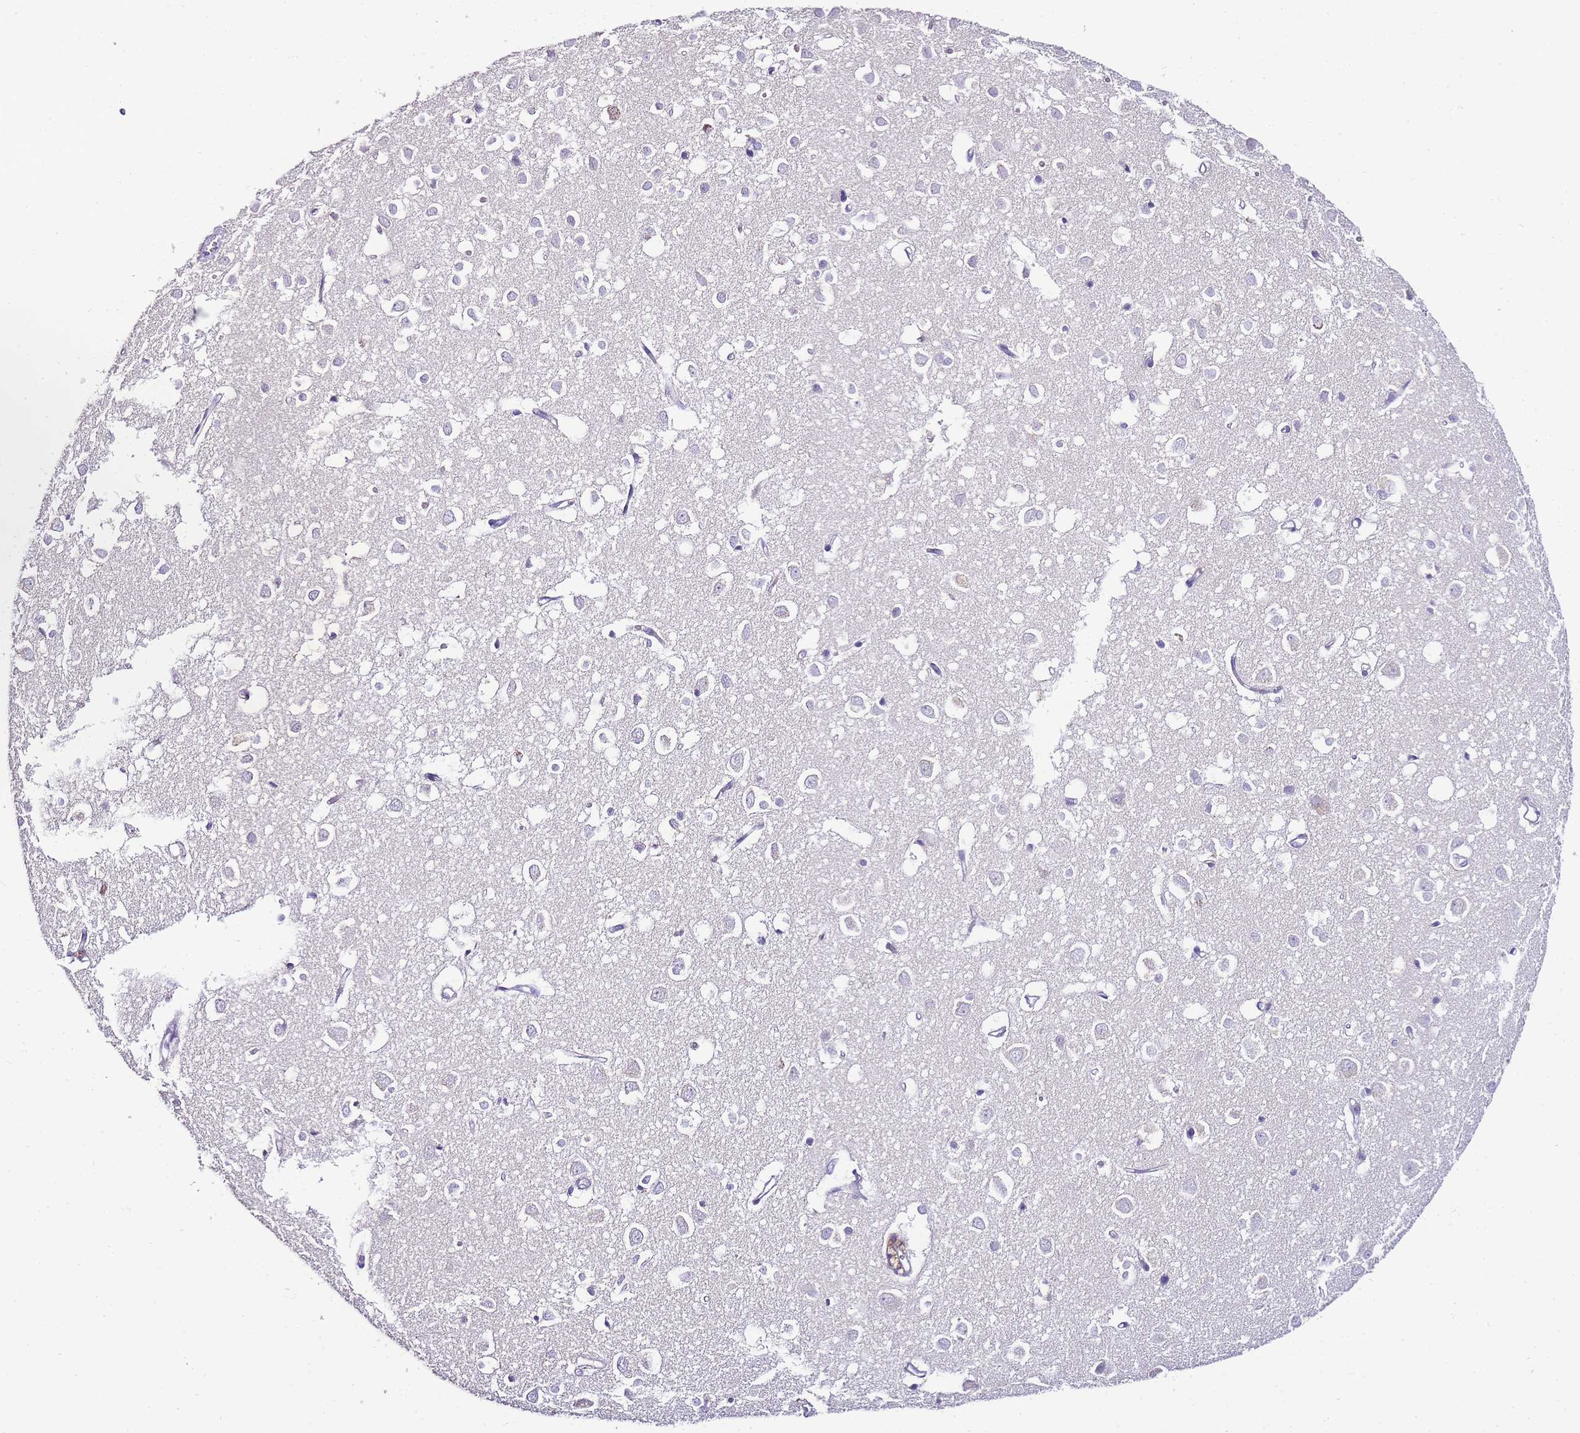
{"staining": {"intensity": "negative", "quantity": "none", "location": "none"}, "tissue": "cerebral cortex", "cell_type": "Endothelial cells", "image_type": "normal", "snomed": [{"axis": "morphology", "description": "Normal tissue, NOS"}, {"axis": "topography", "description": "Cerebral cortex"}], "caption": "Human cerebral cortex stained for a protein using immunohistochemistry exhibits no positivity in endothelial cells.", "gene": "DPP4", "patient": {"sex": "female", "age": 64}}